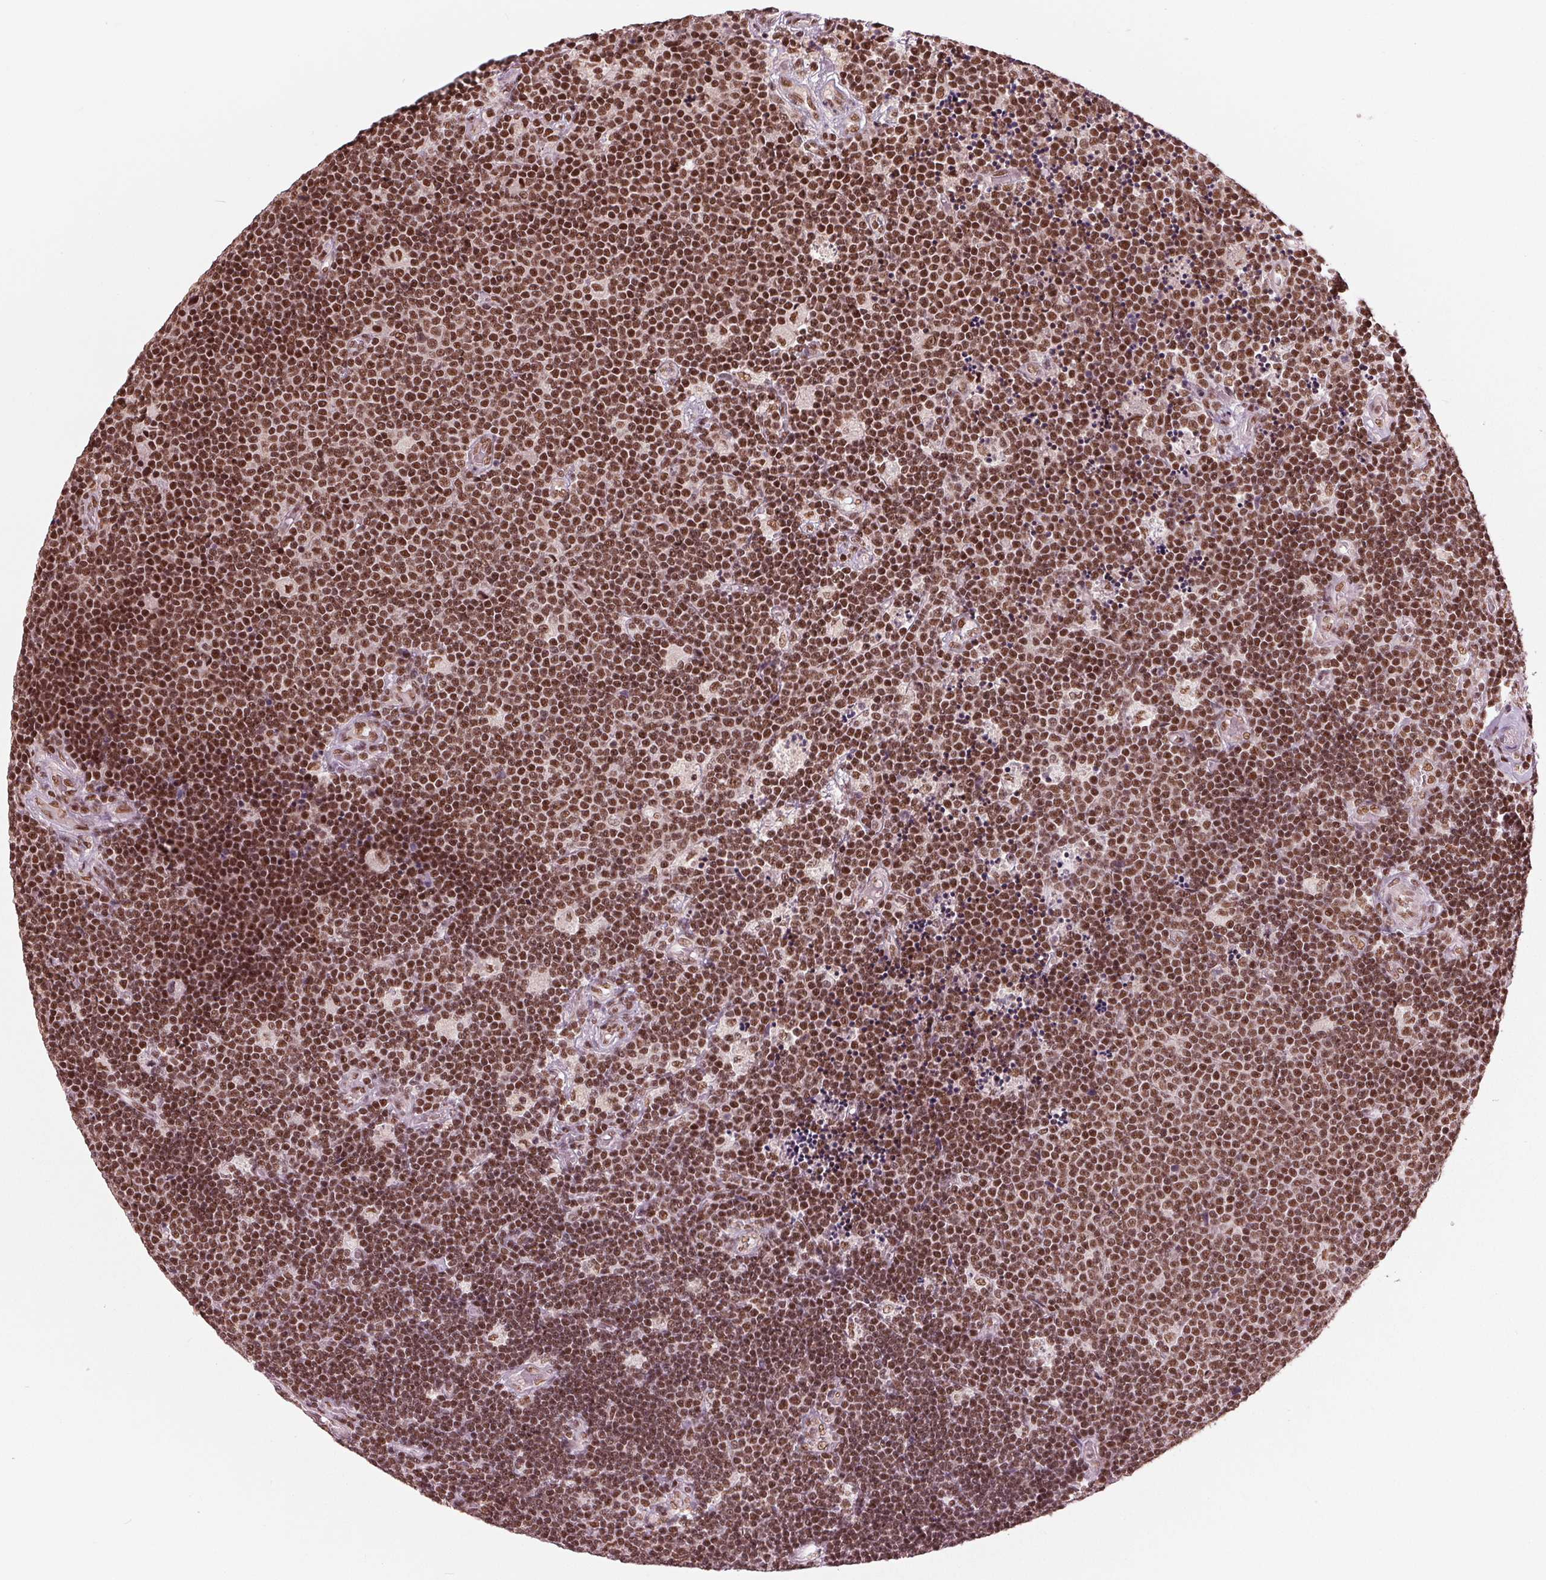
{"staining": {"intensity": "strong", "quantity": ">75%", "location": "nuclear"}, "tissue": "lymphoma", "cell_type": "Tumor cells", "image_type": "cancer", "snomed": [{"axis": "morphology", "description": "Malignant lymphoma, non-Hodgkin's type, Low grade"}, {"axis": "topography", "description": "Brain"}], "caption": "Immunohistochemical staining of lymphoma exhibits strong nuclear protein expression in approximately >75% of tumor cells.", "gene": "LSM2", "patient": {"sex": "female", "age": 66}}